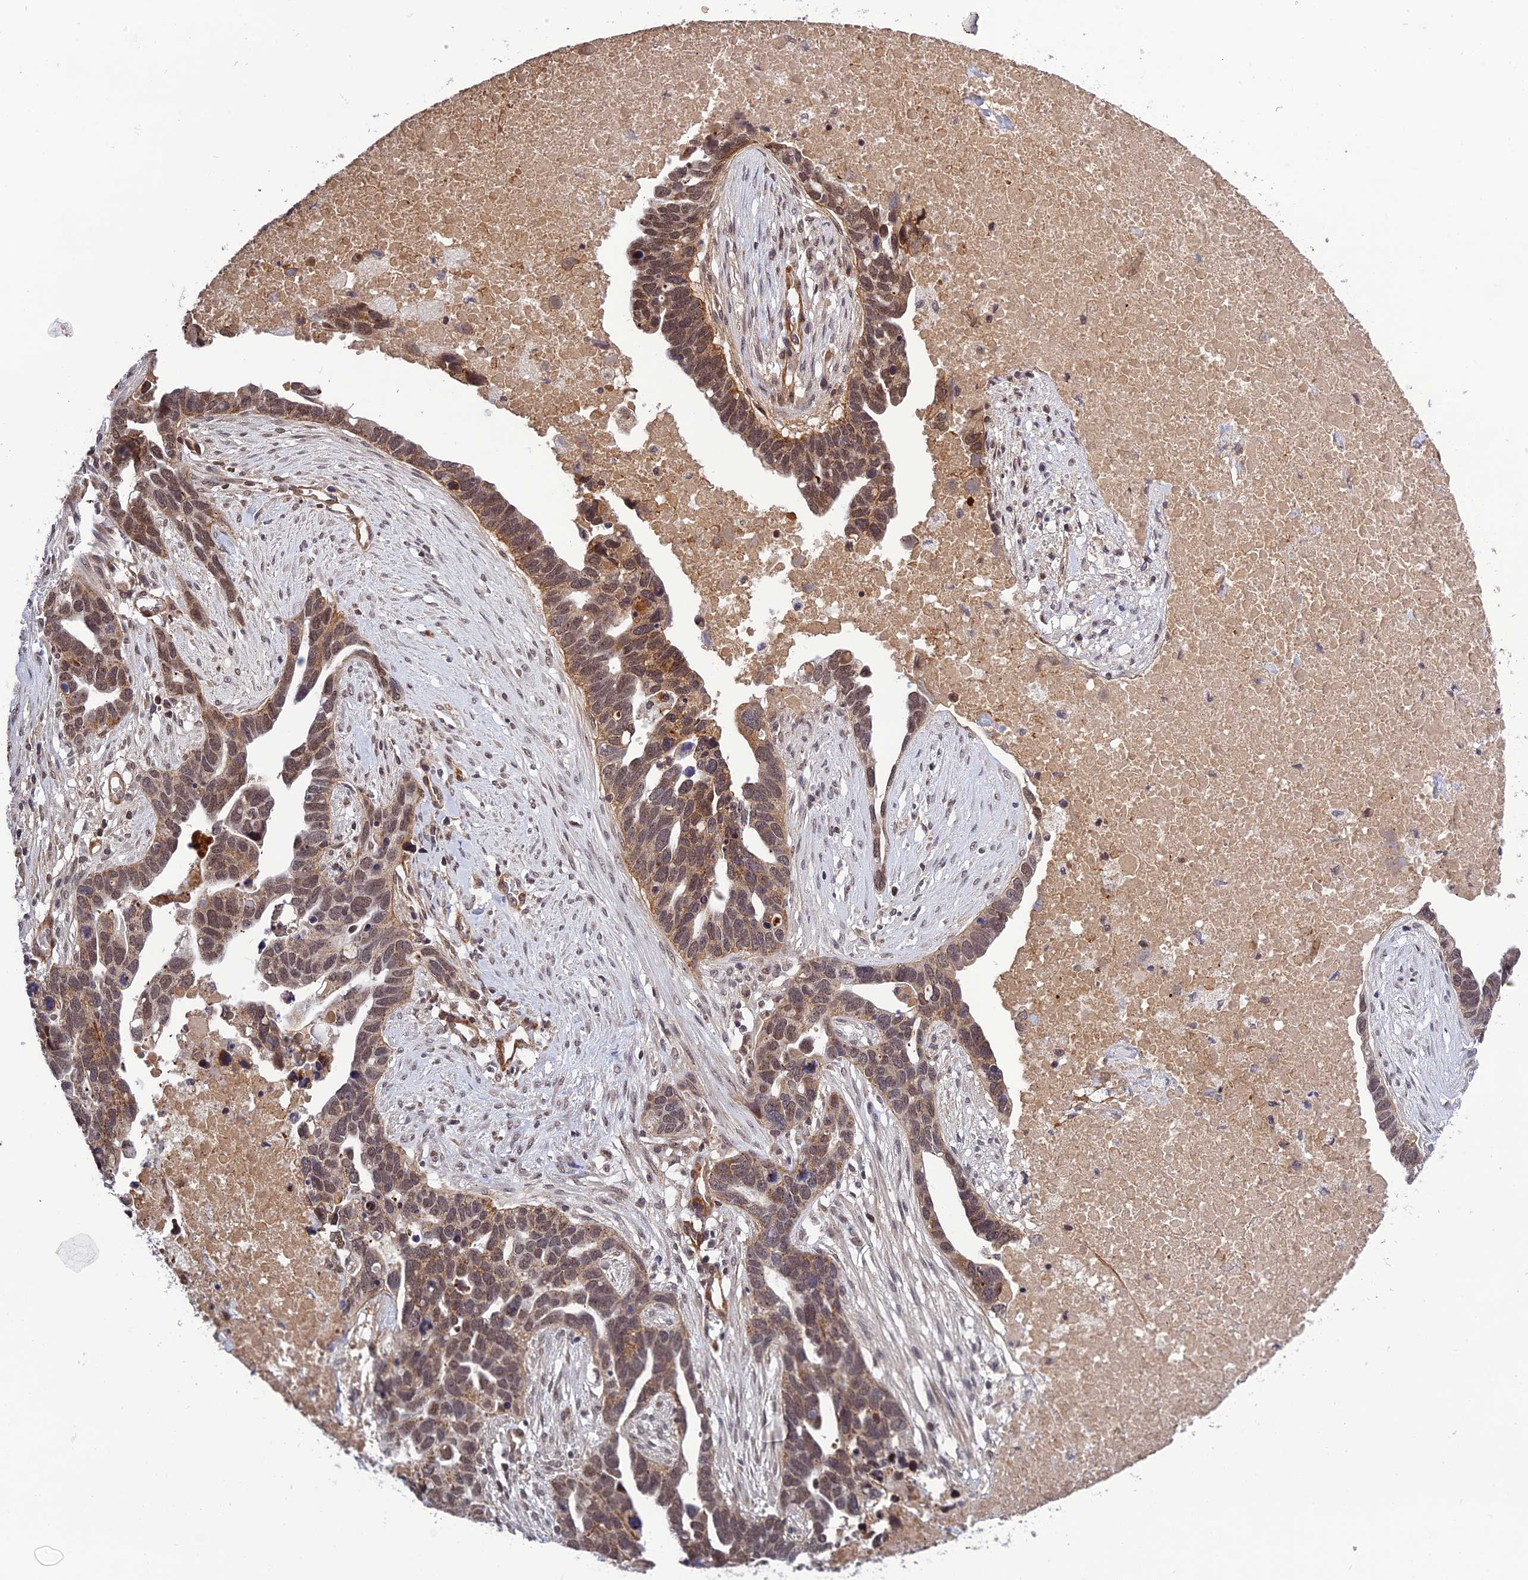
{"staining": {"intensity": "moderate", "quantity": ">75%", "location": "cytoplasmic/membranous,nuclear"}, "tissue": "ovarian cancer", "cell_type": "Tumor cells", "image_type": "cancer", "snomed": [{"axis": "morphology", "description": "Cystadenocarcinoma, serous, NOS"}, {"axis": "topography", "description": "Ovary"}], "caption": "This is a micrograph of immunohistochemistry staining of ovarian cancer (serous cystadenocarcinoma), which shows moderate expression in the cytoplasmic/membranous and nuclear of tumor cells.", "gene": "REXO1", "patient": {"sex": "female", "age": 54}}